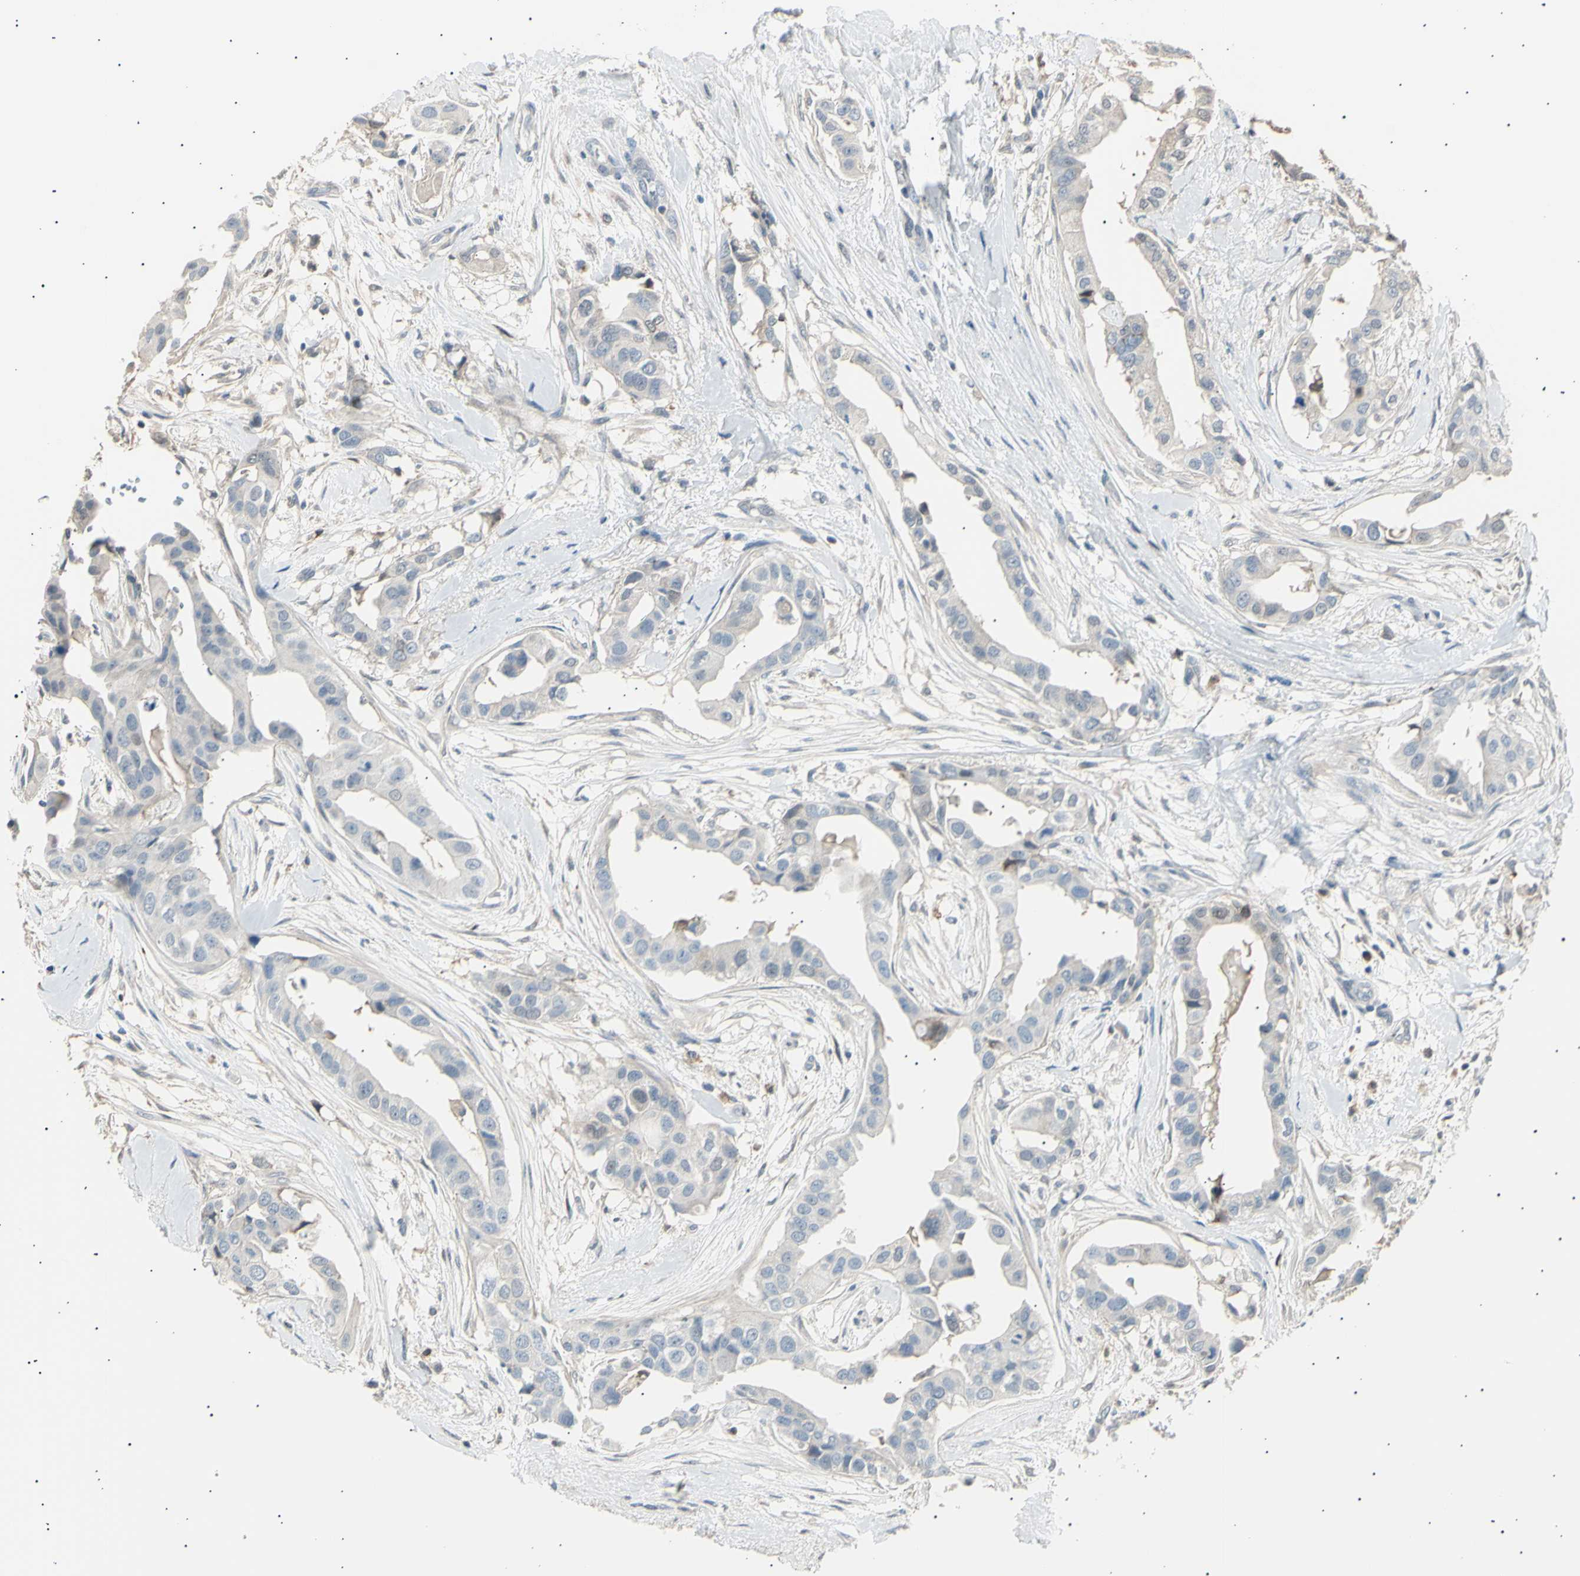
{"staining": {"intensity": "weak", "quantity": ">75%", "location": "cytoplasmic/membranous"}, "tissue": "breast cancer", "cell_type": "Tumor cells", "image_type": "cancer", "snomed": [{"axis": "morphology", "description": "Duct carcinoma"}, {"axis": "topography", "description": "Breast"}], "caption": "Breast intraductal carcinoma stained with immunohistochemistry (IHC) displays weak cytoplasmic/membranous positivity in approximately >75% of tumor cells. (DAB IHC, brown staining for protein, blue staining for nuclei).", "gene": "LHPP", "patient": {"sex": "female", "age": 40}}